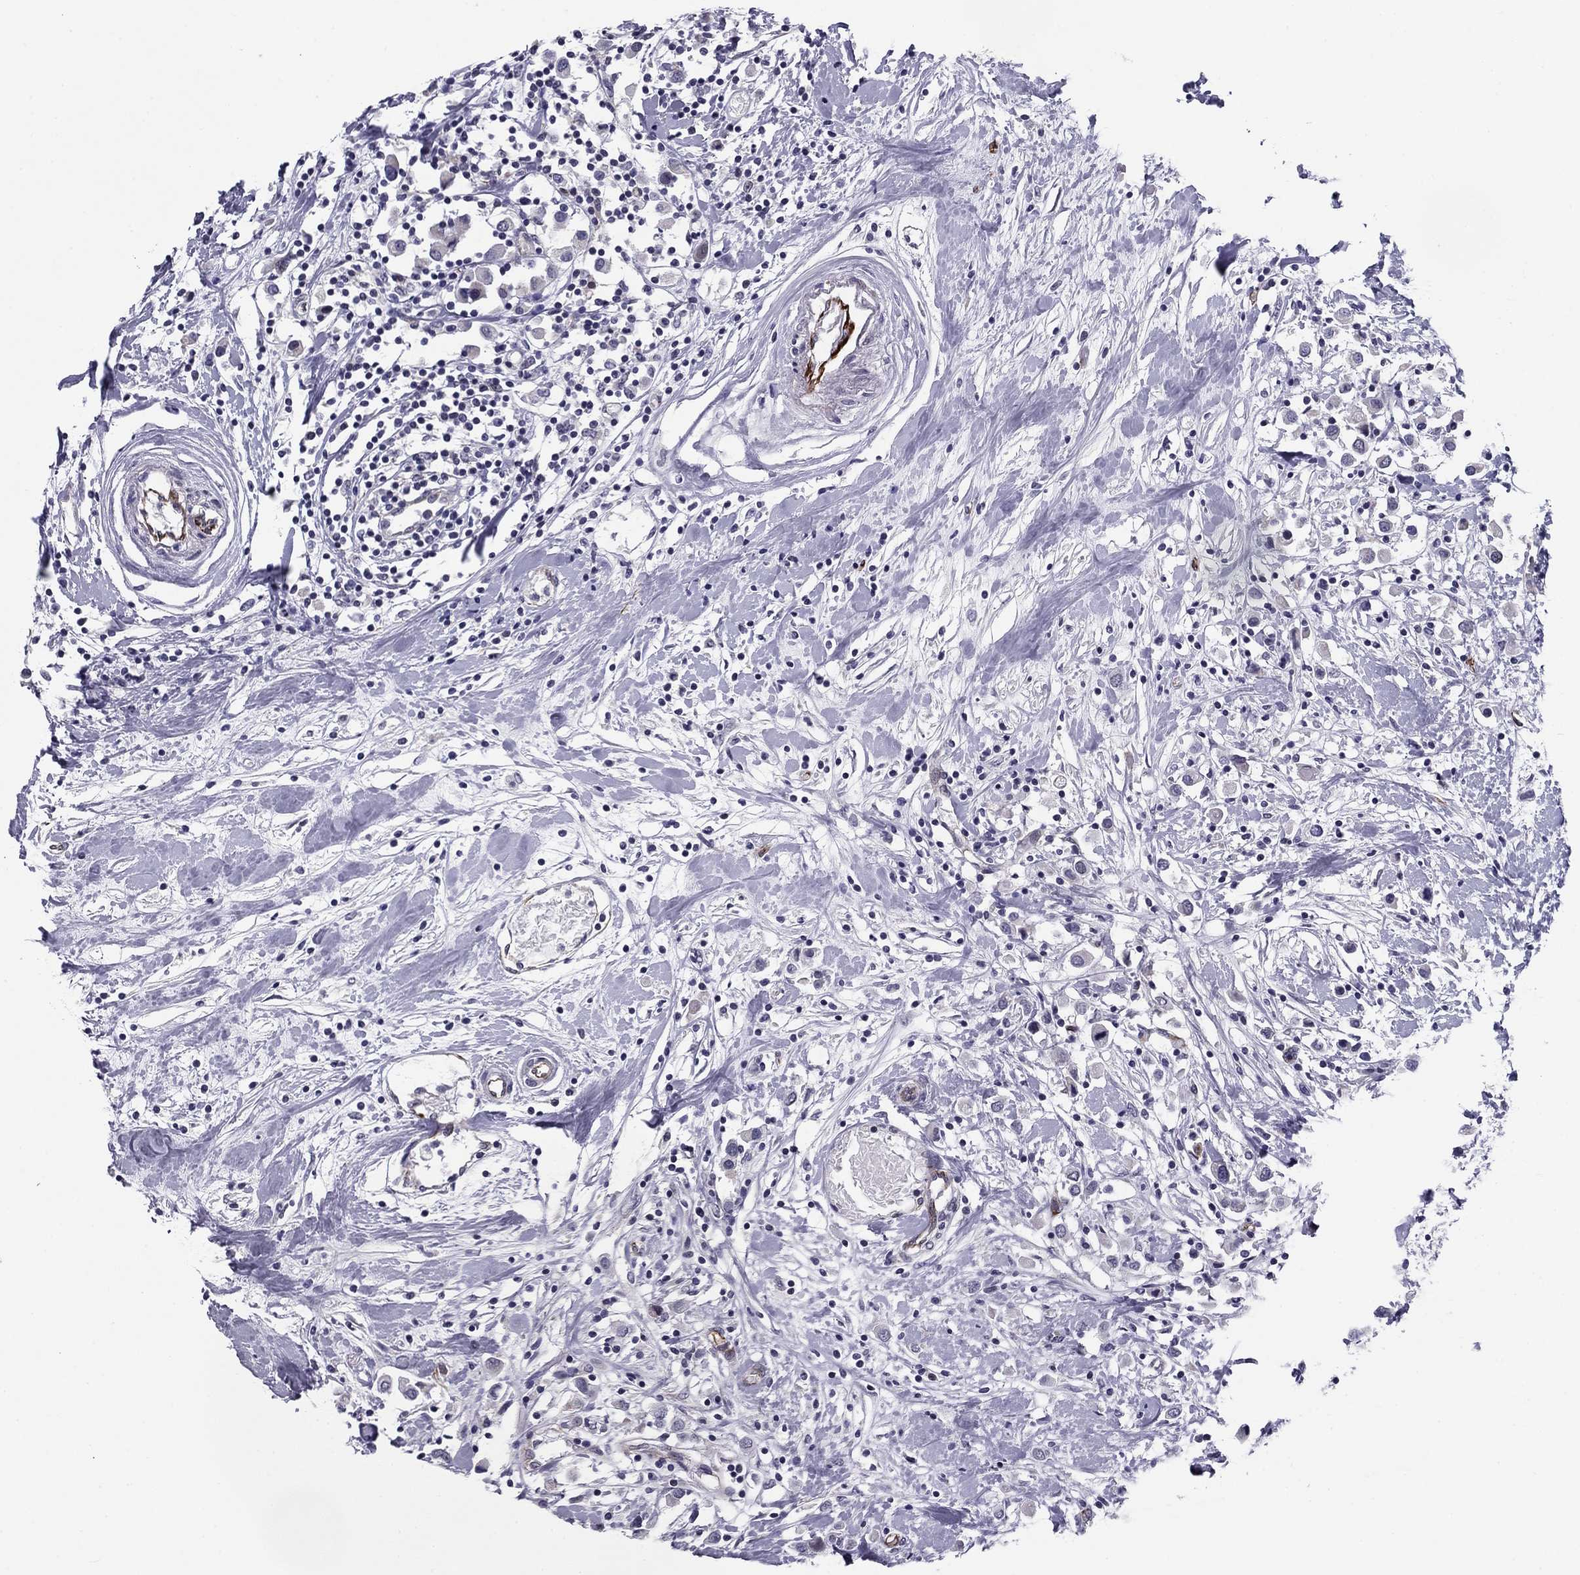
{"staining": {"intensity": "negative", "quantity": "none", "location": "none"}, "tissue": "breast cancer", "cell_type": "Tumor cells", "image_type": "cancer", "snomed": [{"axis": "morphology", "description": "Duct carcinoma"}, {"axis": "topography", "description": "Breast"}], "caption": "Tumor cells show no significant staining in breast cancer. (DAB IHC visualized using brightfield microscopy, high magnification).", "gene": "ANKS4B", "patient": {"sex": "female", "age": 61}}